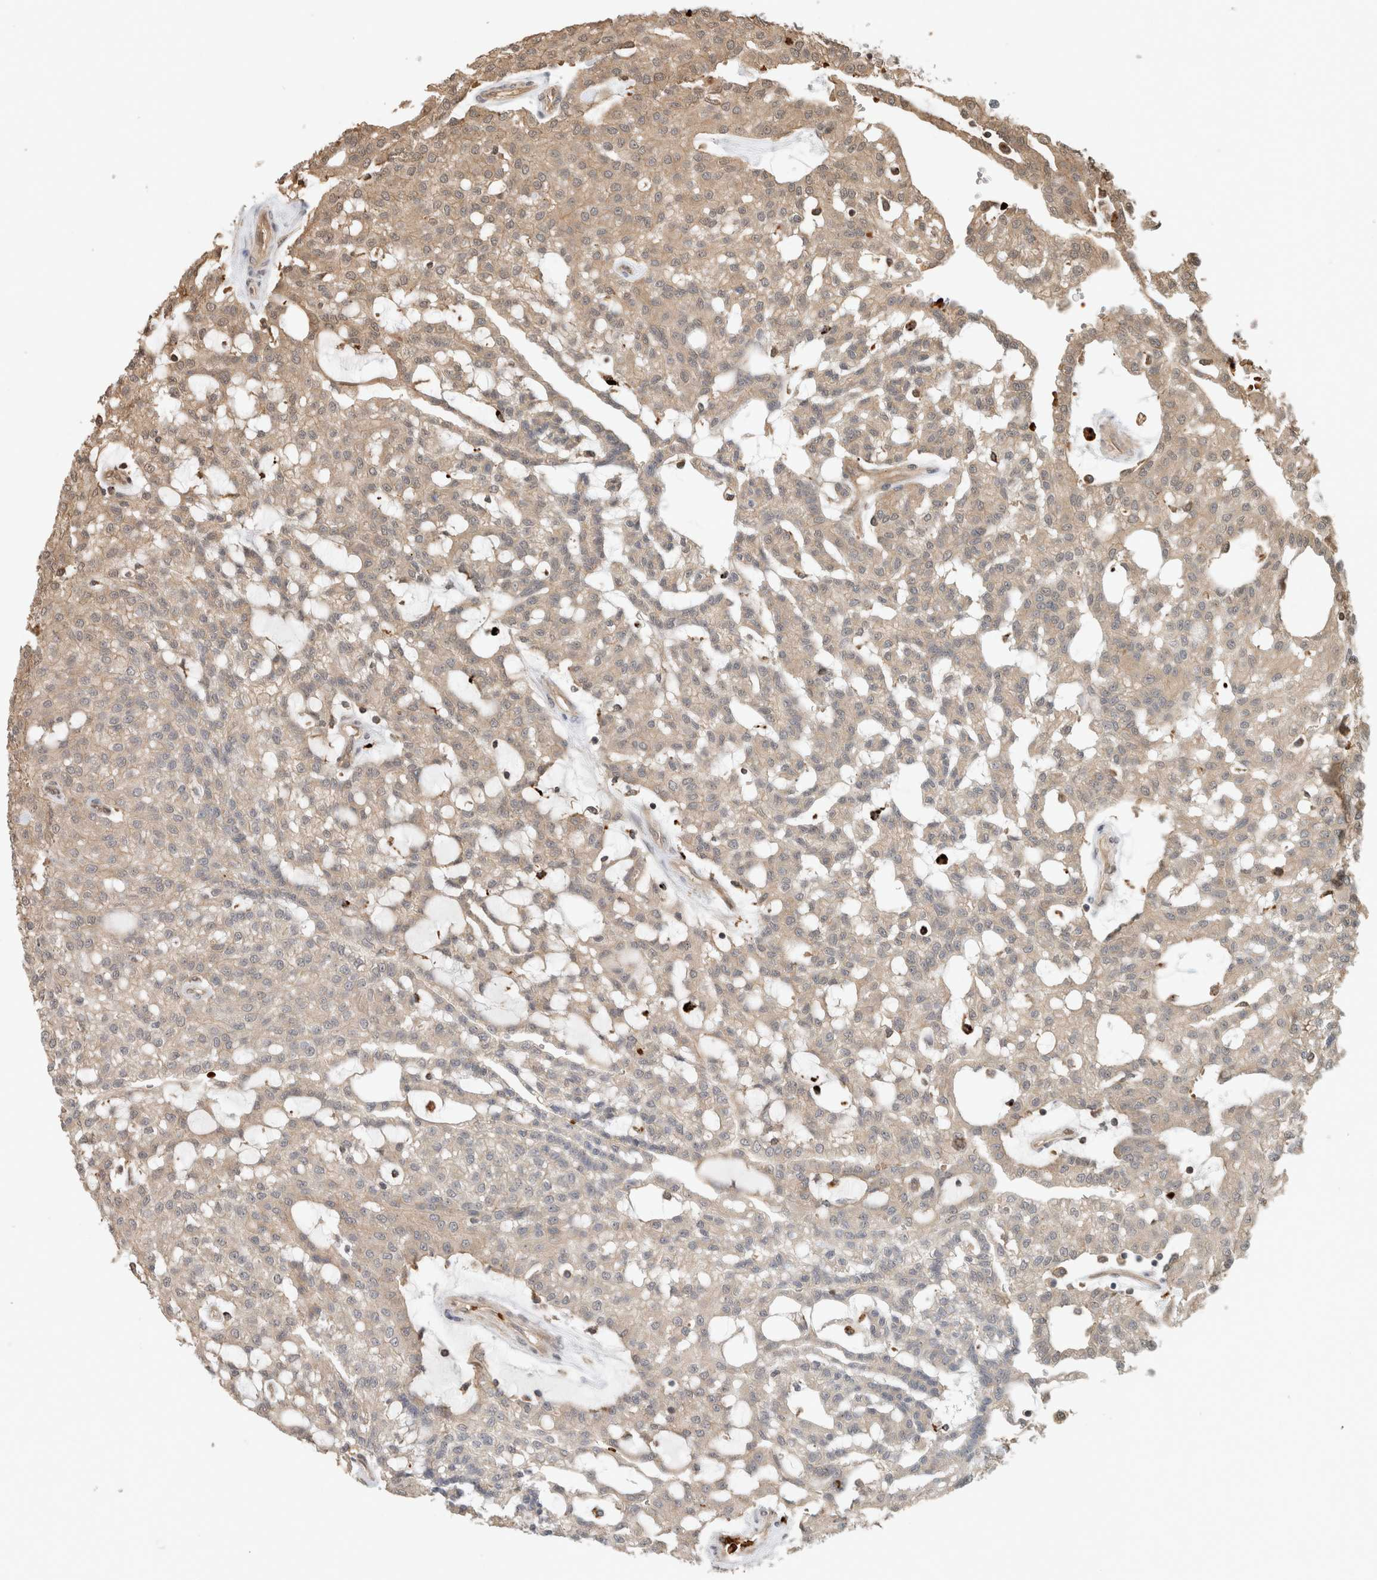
{"staining": {"intensity": "moderate", "quantity": "25%-75%", "location": "cytoplasmic/membranous"}, "tissue": "renal cancer", "cell_type": "Tumor cells", "image_type": "cancer", "snomed": [{"axis": "morphology", "description": "Adenocarcinoma, NOS"}, {"axis": "topography", "description": "Kidney"}], "caption": "Renal cancer (adenocarcinoma) stained with immunohistochemistry displays moderate cytoplasmic/membranous staining in about 25%-75% of tumor cells.", "gene": "OTUD6B", "patient": {"sex": "male", "age": 63}}